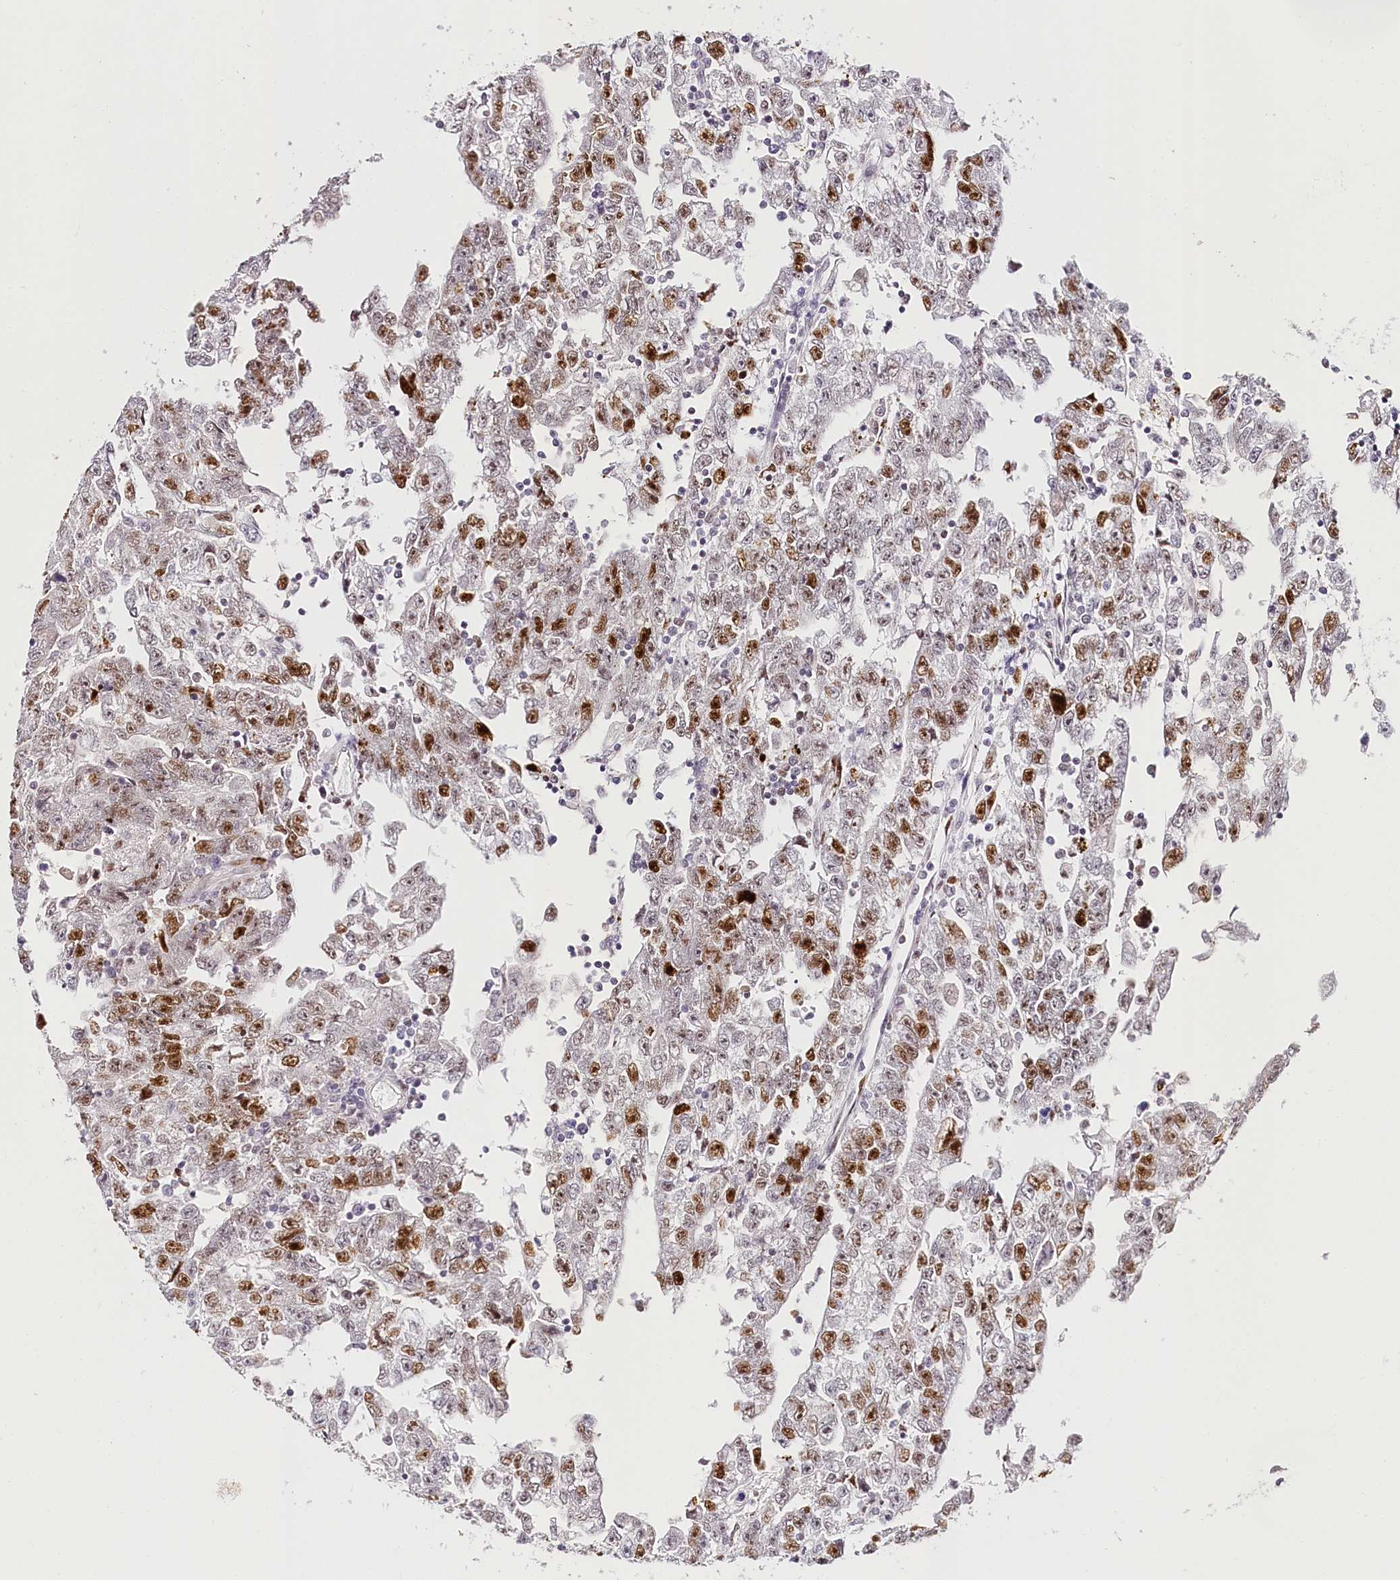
{"staining": {"intensity": "moderate", "quantity": "25%-75%", "location": "nuclear"}, "tissue": "testis cancer", "cell_type": "Tumor cells", "image_type": "cancer", "snomed": [{"axis": "morphology", "description": "Carcinoma, Embryonal, NOS"}, {"axis": "topography", "description": "Testis"}], "caption": "A medium amount of moderate nuclear positivity is seen in approximately 25%-75% of tumor cells in embryonal carcinoma (testis) tissue.", "gene": "TP53", "patient": {"sex": "male", "age": 25}}